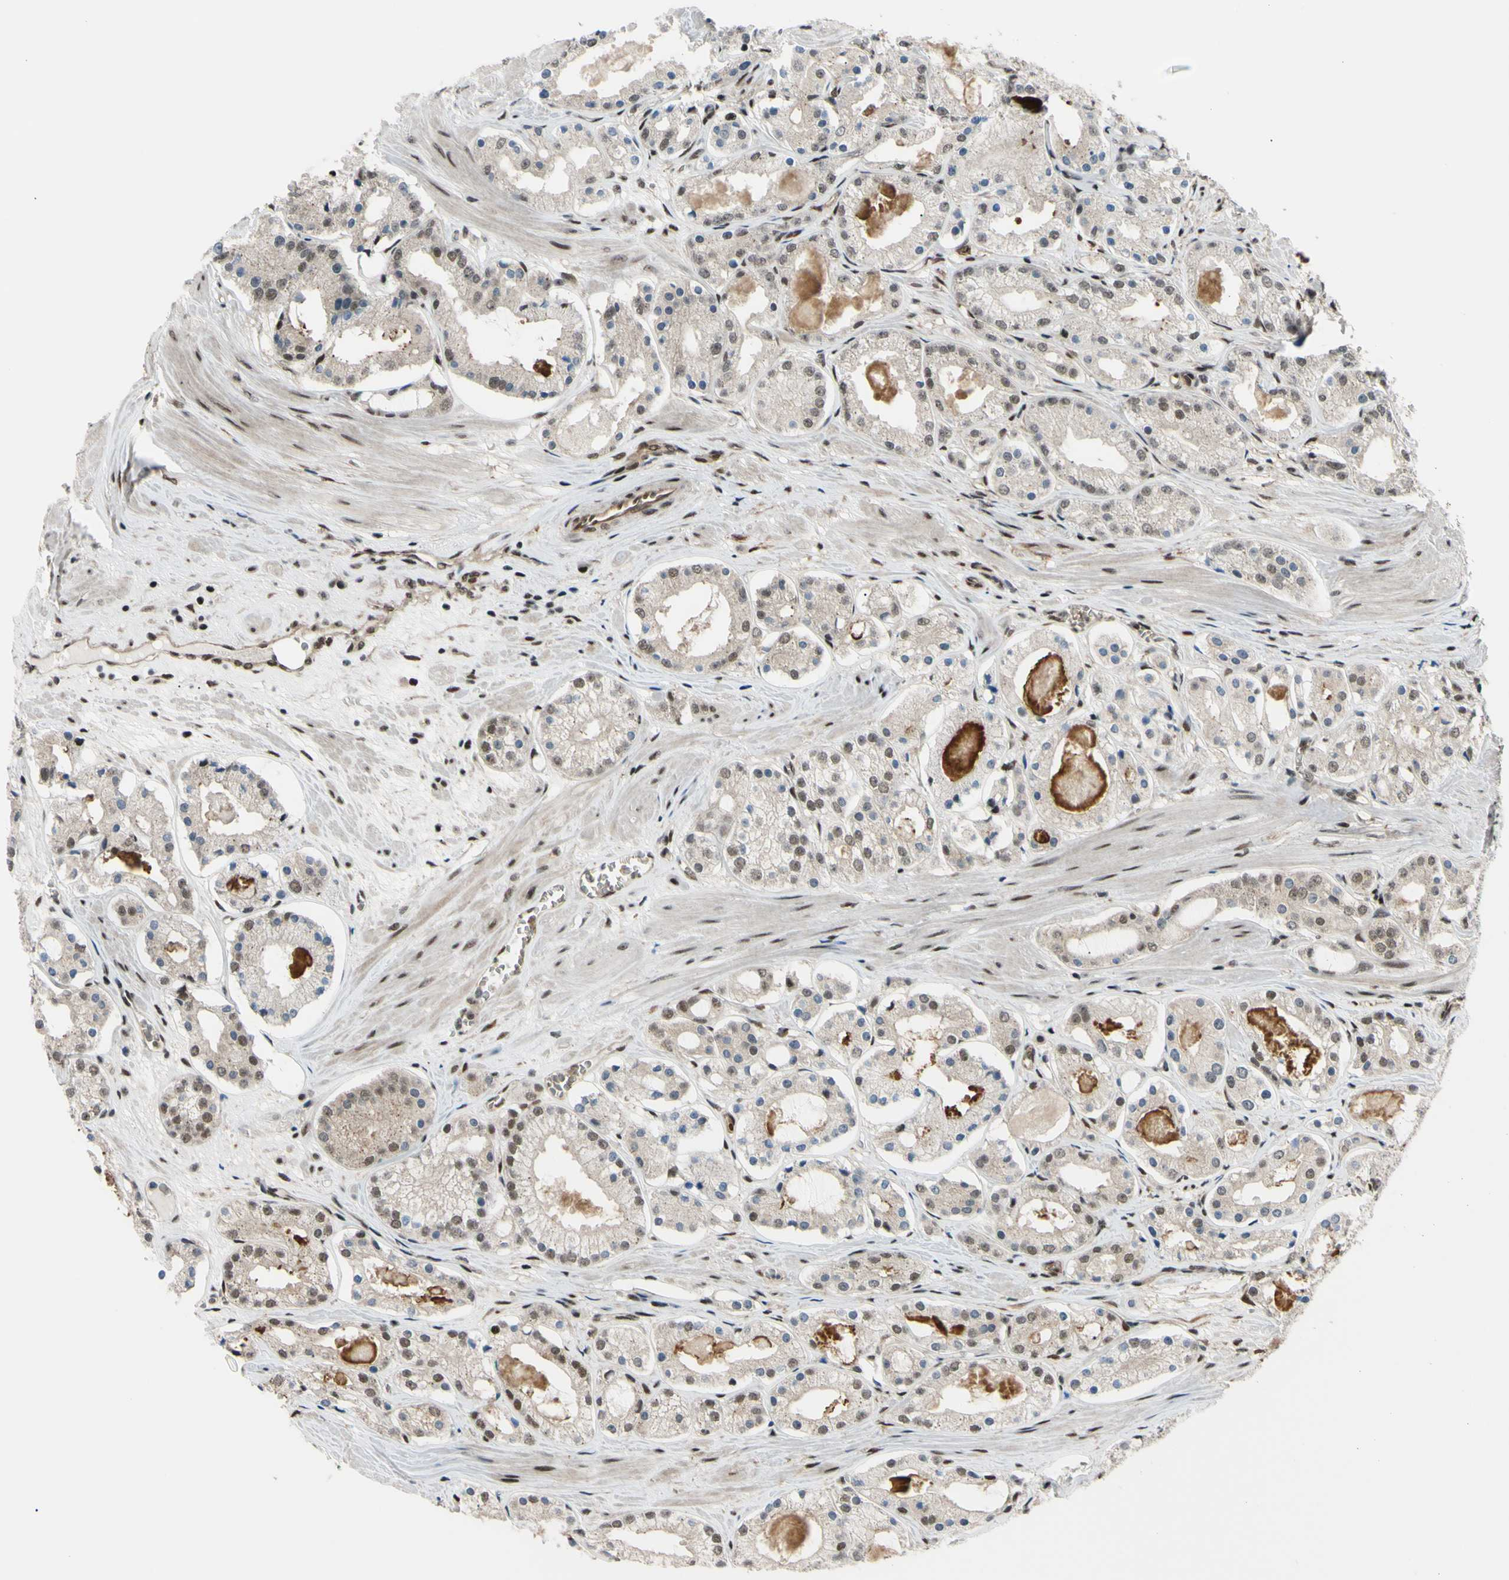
{"staining": {"intensity": "weak", "quantity": ">75%", "location": "nuclear"}, "tissue": "prostate cancer", "cell_type": "Tumor cells", "image_type": "cancer", "snomed": [{"axis": "morphology", "description": "Adenocarcinoma, High grade"}, {"axis": "topography", "description": "Prostate"}], "caption": "A histopathology image of prostate adenocarcinoma (high-grade) stained for a protein demonstrates weak nuclear brown staining in tumor cells.", "gene": "THAP12", "patient": {"sex": "male", "age": 66}}